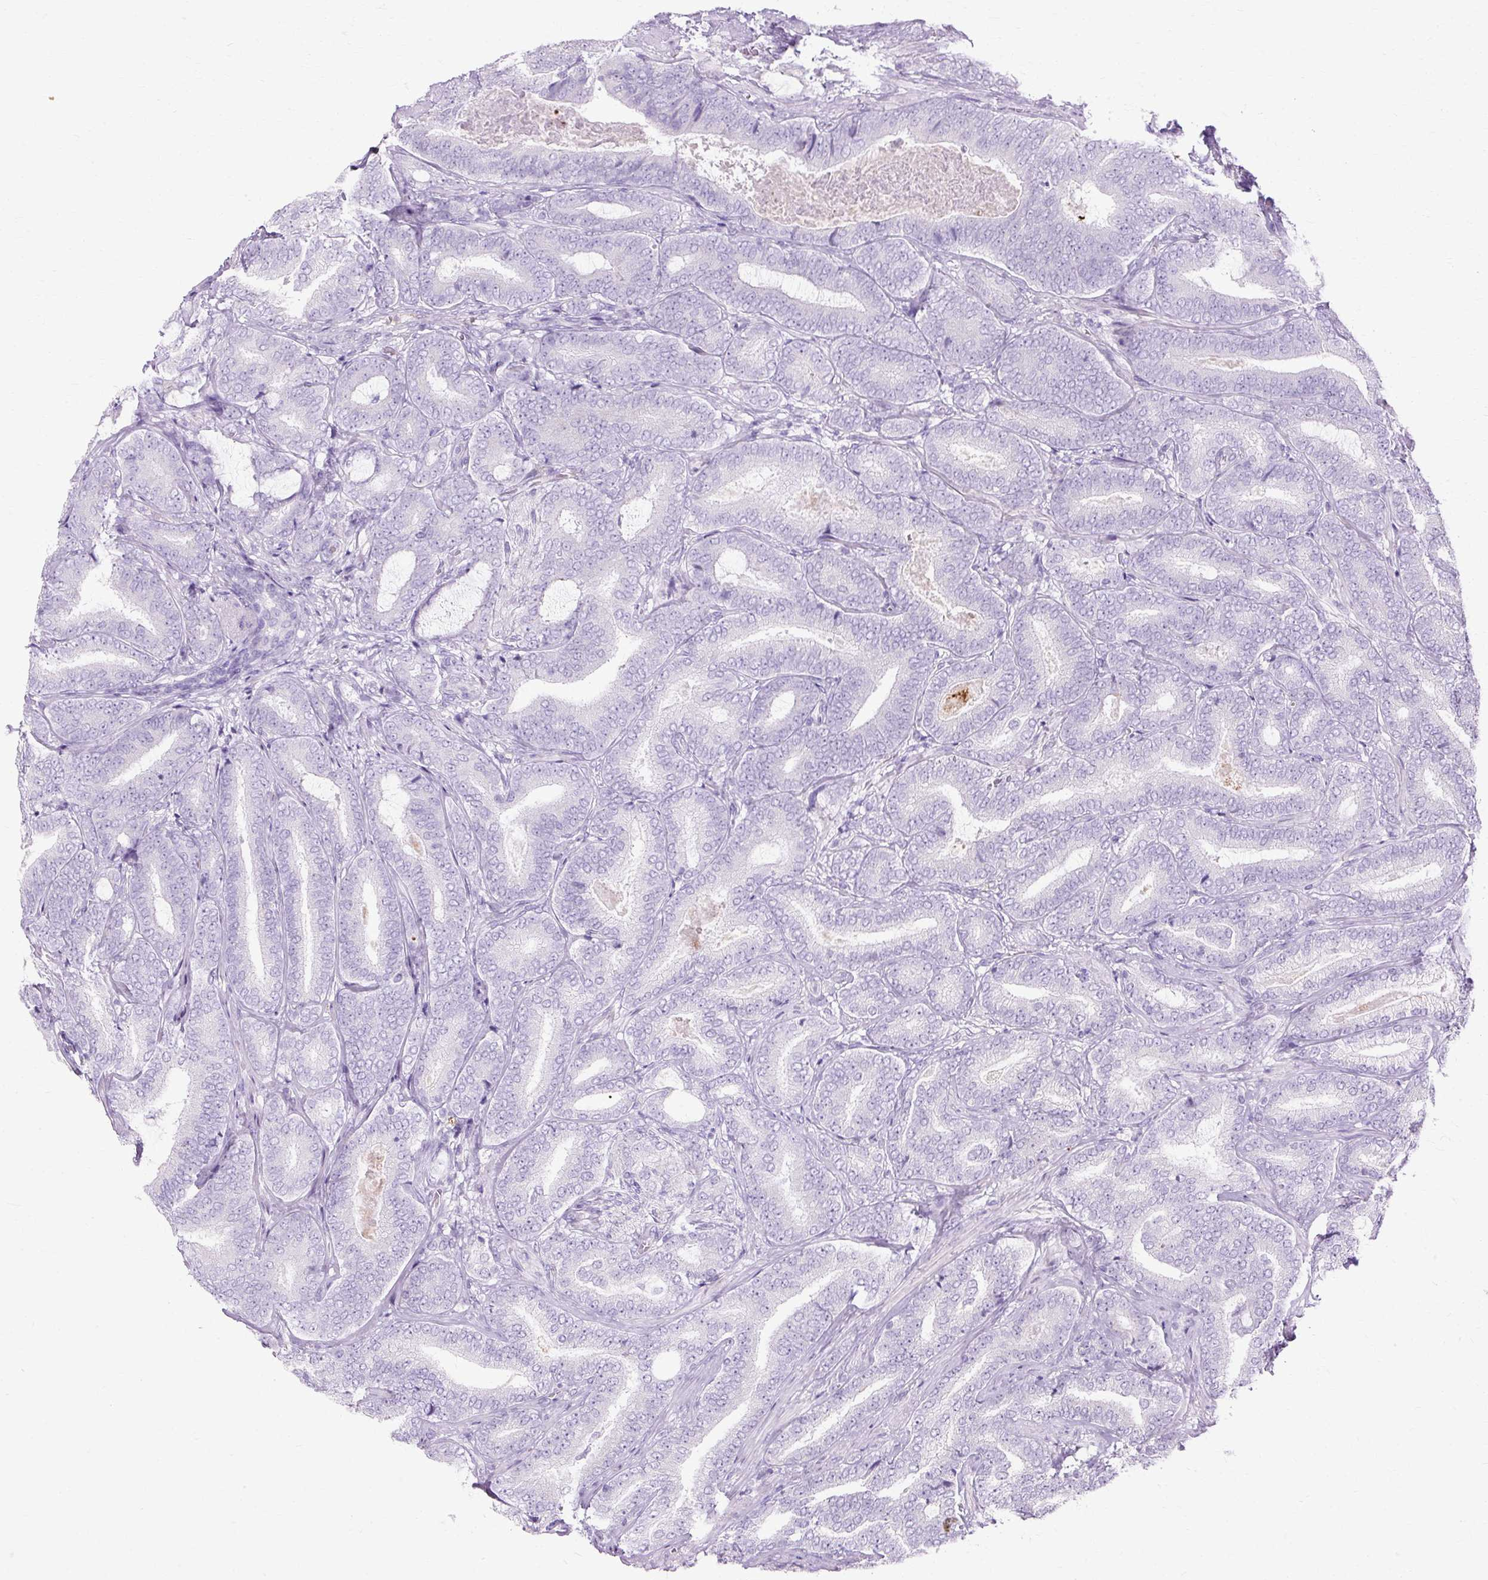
{"staining": {"intensity": "negative", "quantity": "none", "location": "none"}, "tissue": "prostate cancer", "cell_type": "Tumor cells", "image_type": "cancer", "snomed": [{"axis": "morphology", "description": "Adenocarcinoma, Low grade"}, {"axis": "topography", "description": "Prostate and seminal vesicle, NOS"}], "caption": "High magnification brightfield microscopy of prostate cancer stained with DAB (brown) and counterstained with hematoxylin (blue): tumor cells show no significant expression. The staining is performed using DAB (3,3'-diaminobenzidine) brown chromogen with nuclei counter-stained in using hematoxylin.", "gene": "HSD11B1", "patient": {"sex": "male", "age": 61}}